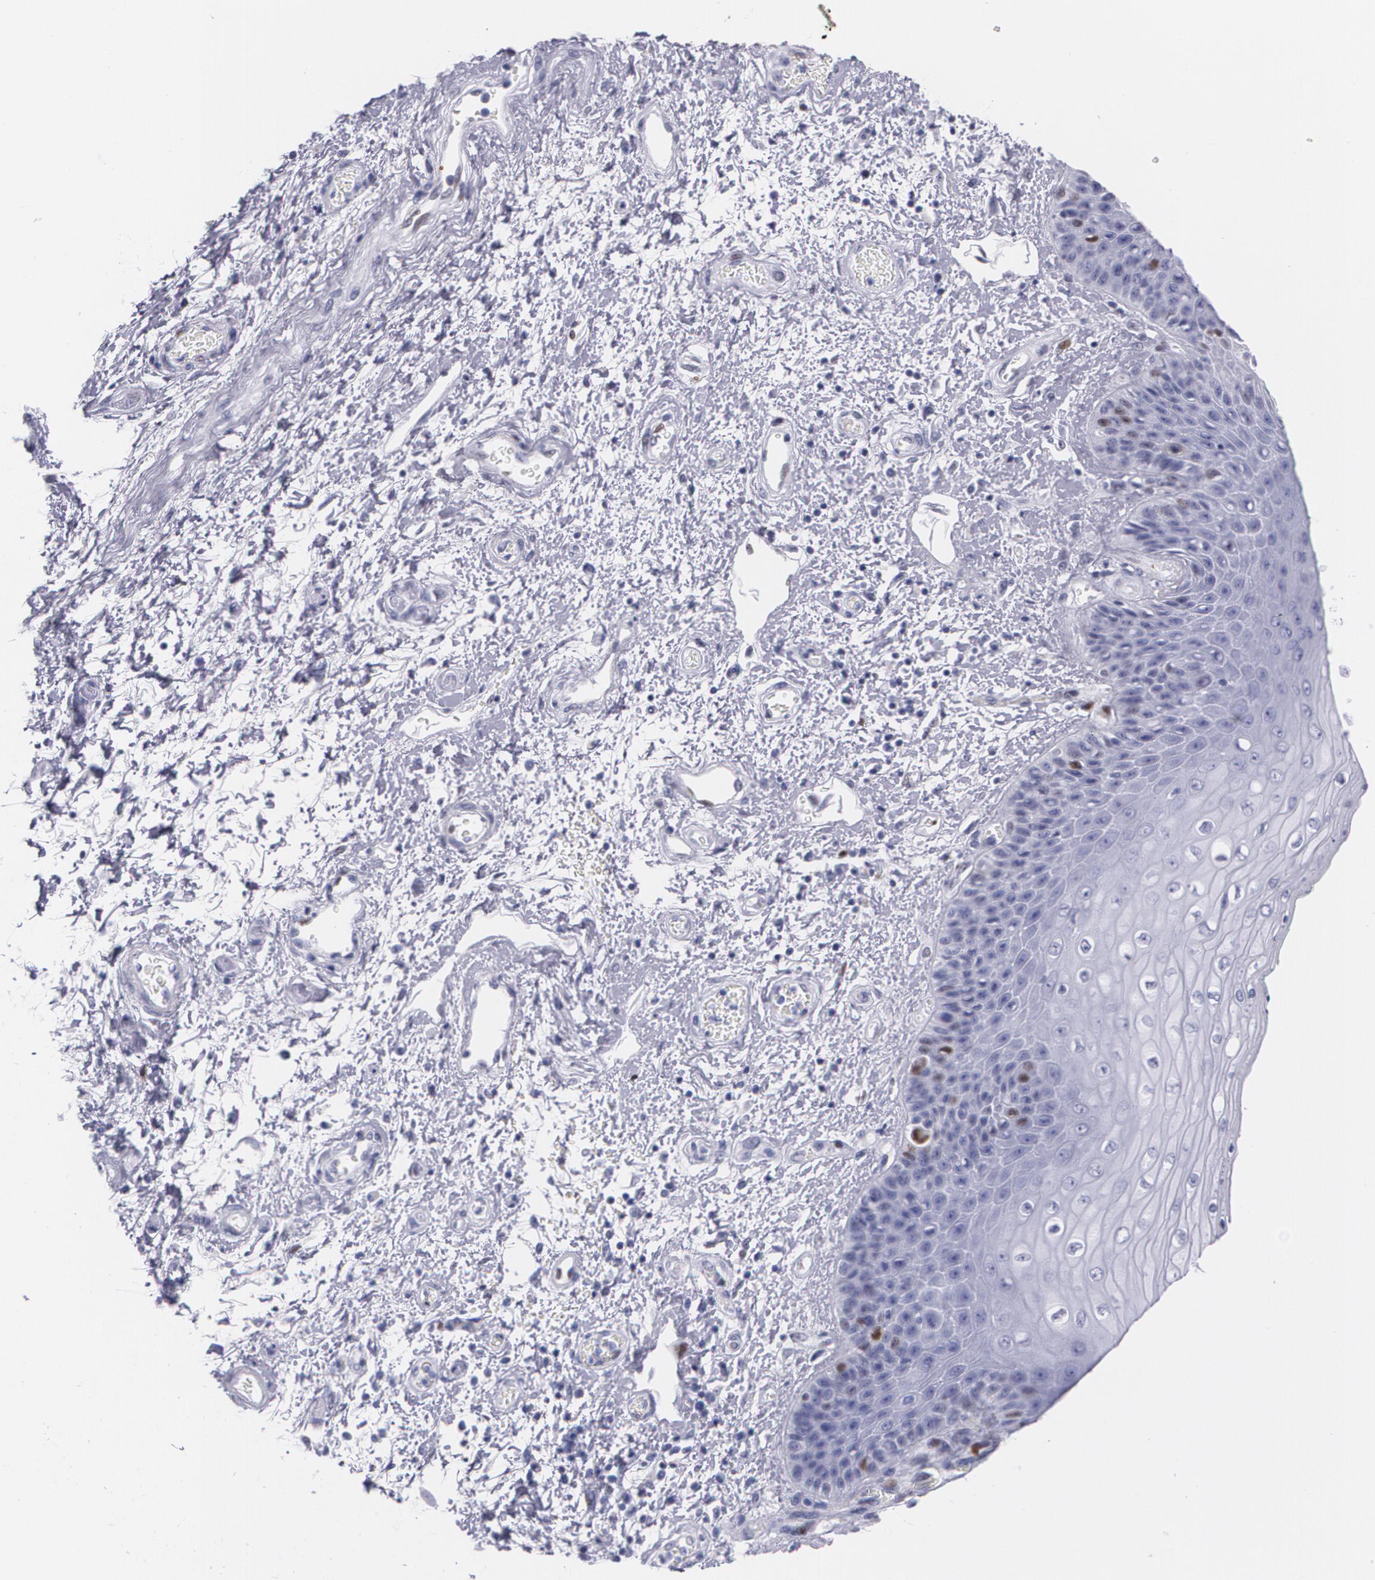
{"staining": {"intensity": "moderate", "quantity": "<25%", "location": "nuclear"}, "tissue": "skin", "cell_type": "Epidermal cells", "image_type": "normal", "snomed": [{"axis": "morphology", "description": "Normal tissue, NOS"}, {"axis": "topography", "description": "Anal"}], "caption": "About <25% of epidermal cells in unremarkable human skin show moderate nuclear protein positivity as visualized by brown immunohistochemical staining.", "gene": "TP53", "patient": {"sex": "female", "age": 46}}